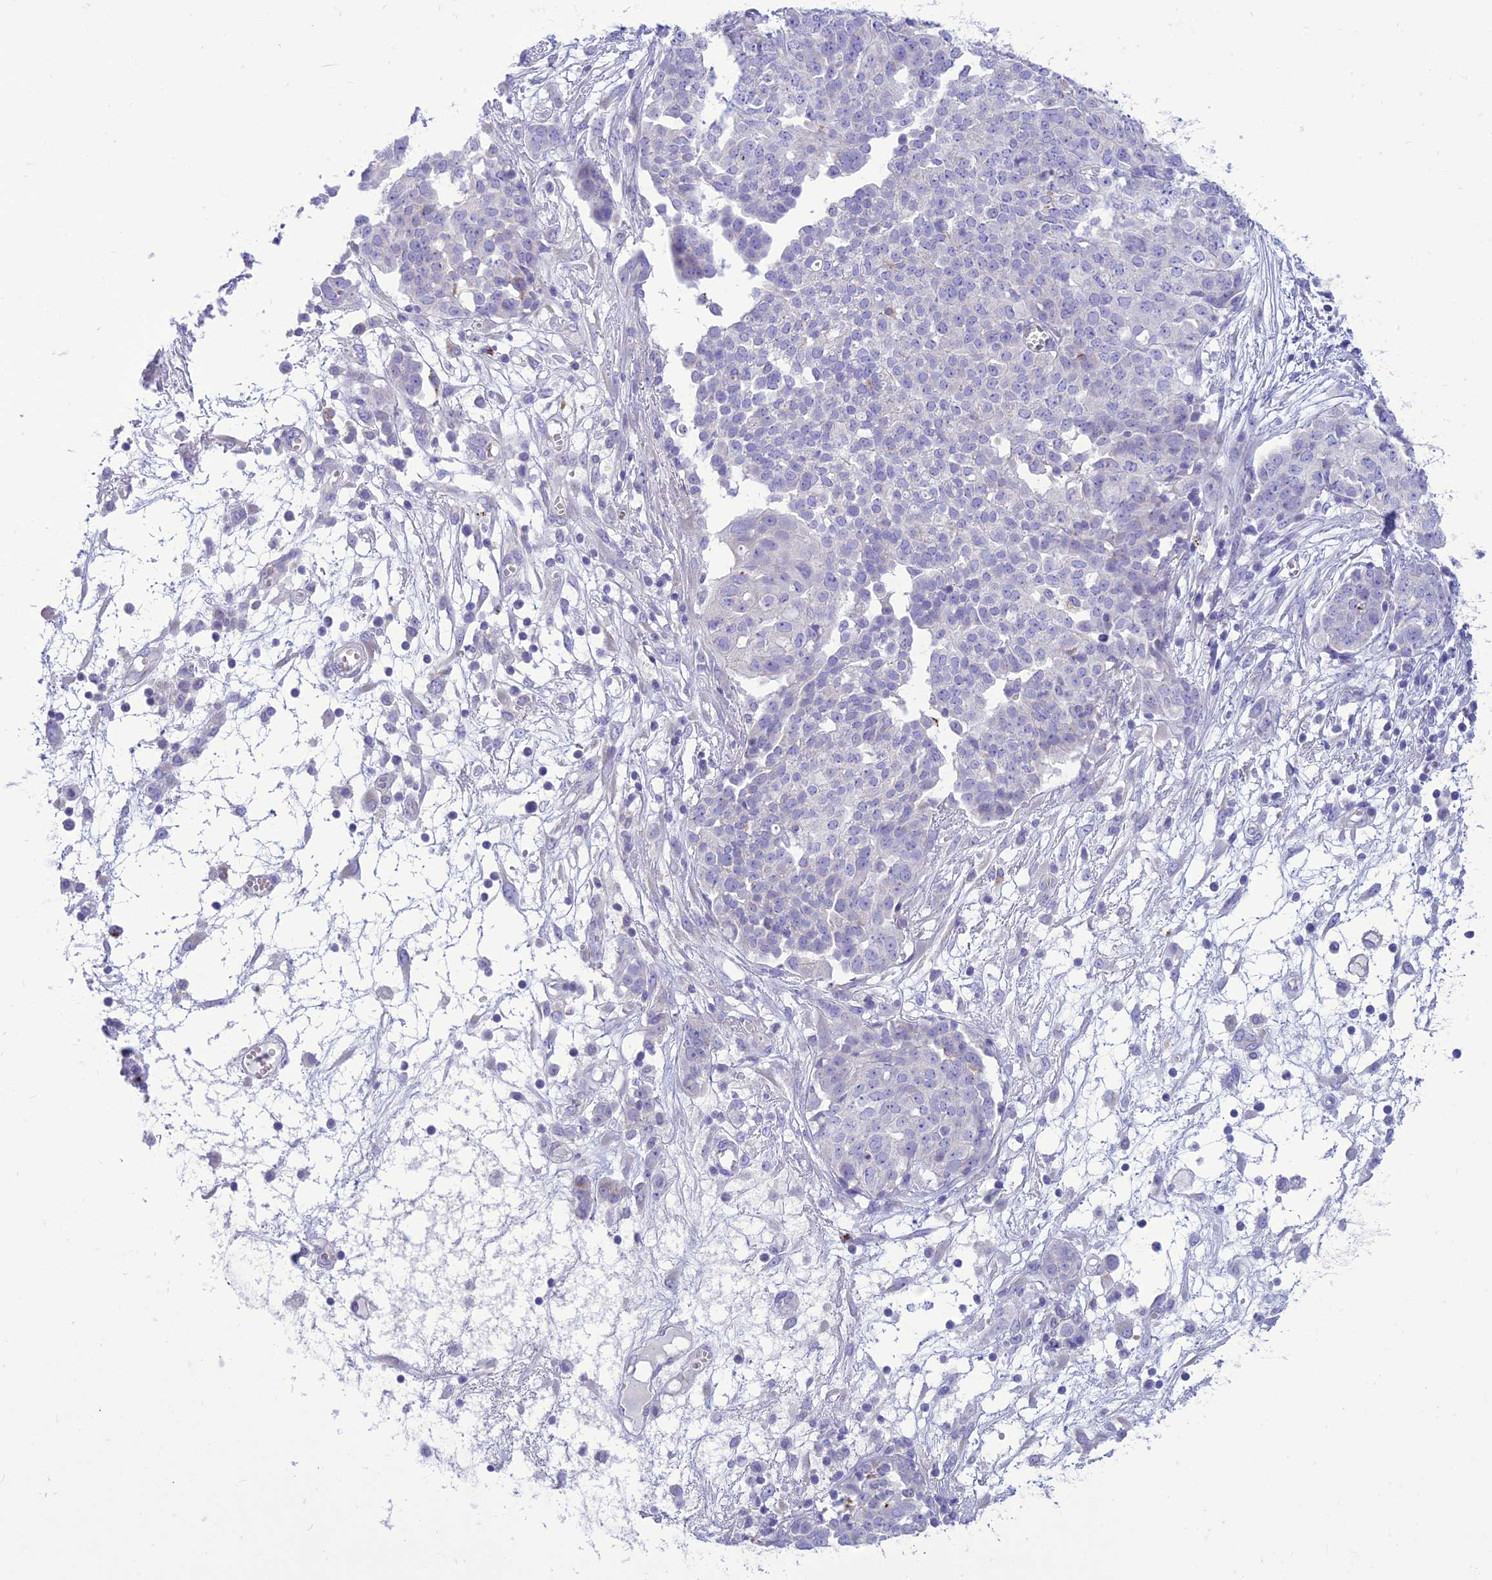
{"staining": {"intensity": "negative", "quantity": "none", "location": "none"}, "tissue": "ovarian cancer", "cell_type": "Tumor cells", "image_type": "cancer", "snomed": [{"axis": "morphology", "description": "Cystadenocarcinoma, serous, NOS"}, {"axis": "topography", "description": "Soft tissue"}, {"axis": "topography", "description": "Ovary"}], "caption": "High power microscopy image of an immunohistochemistry (IHC) micrograph of ovarian serous cystadenocarcinoma, revealing no significant staining in tumor cells. (DAB (3,3'-diaminobenzidine) IHC visualized using brightfield microscopy, high magnification).", "gene": "DHDH", "patient": {"sex": "female", "age": 57}}